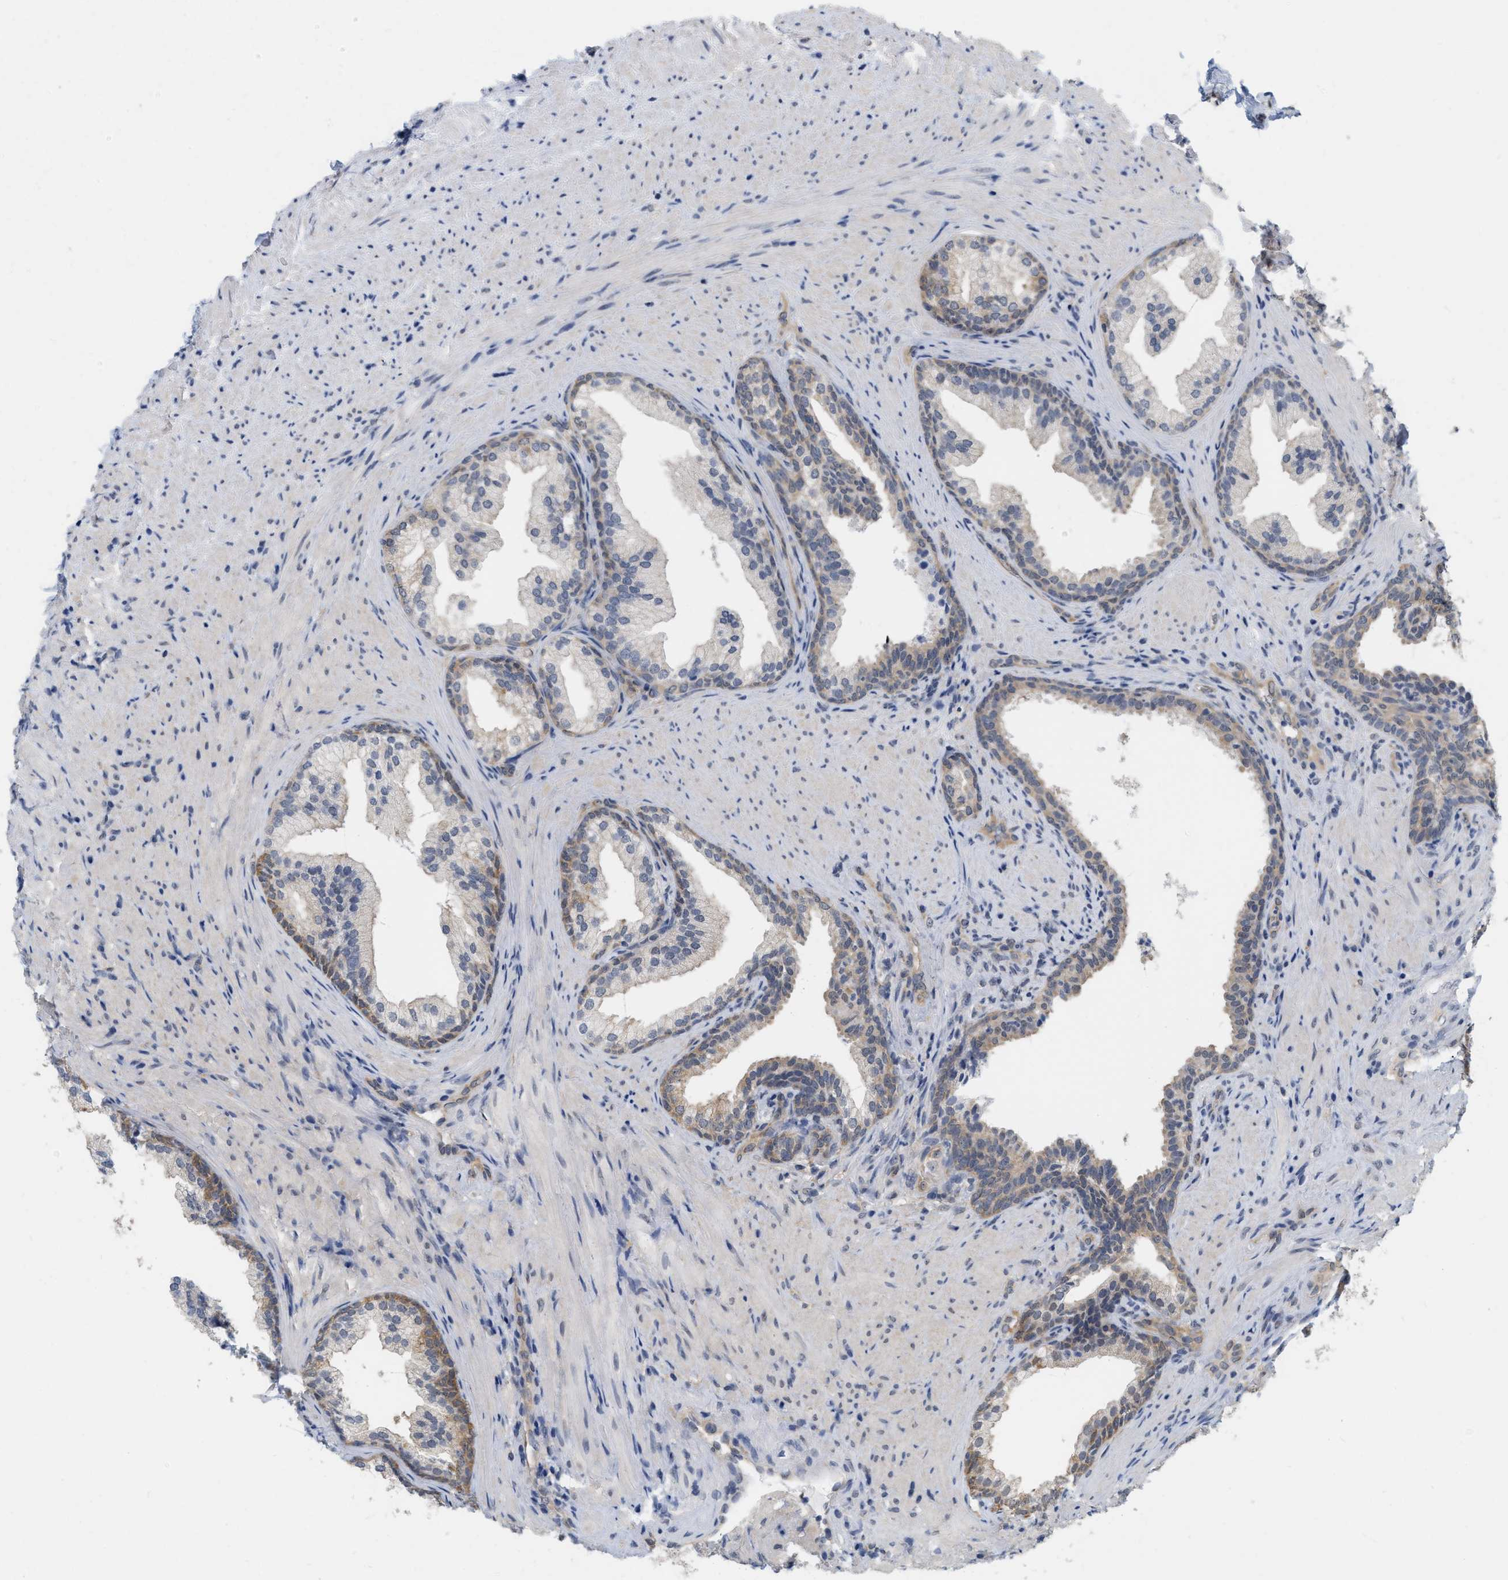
{"staining": {"intensity": "moderate", "quantity": "25%-75%", "location": "cytoplasmic/membranous"}, "tissue": "prostate", "cell_type": "Glandular cells", "image_type": "normal", "snomed": [{"axis": "morphology", "description": "Normal tissue, NOS"}, {"axis": "topography", "description": "Prostate"}], "caption": "The photomicrograph demonstrates staining of normal prostate, revealing moderate cytoplasmic/membranous protein expression (brown color) within glandular cells.", "gene": "RUVBL1", "patient": {"sex": "male", "age": 76}}